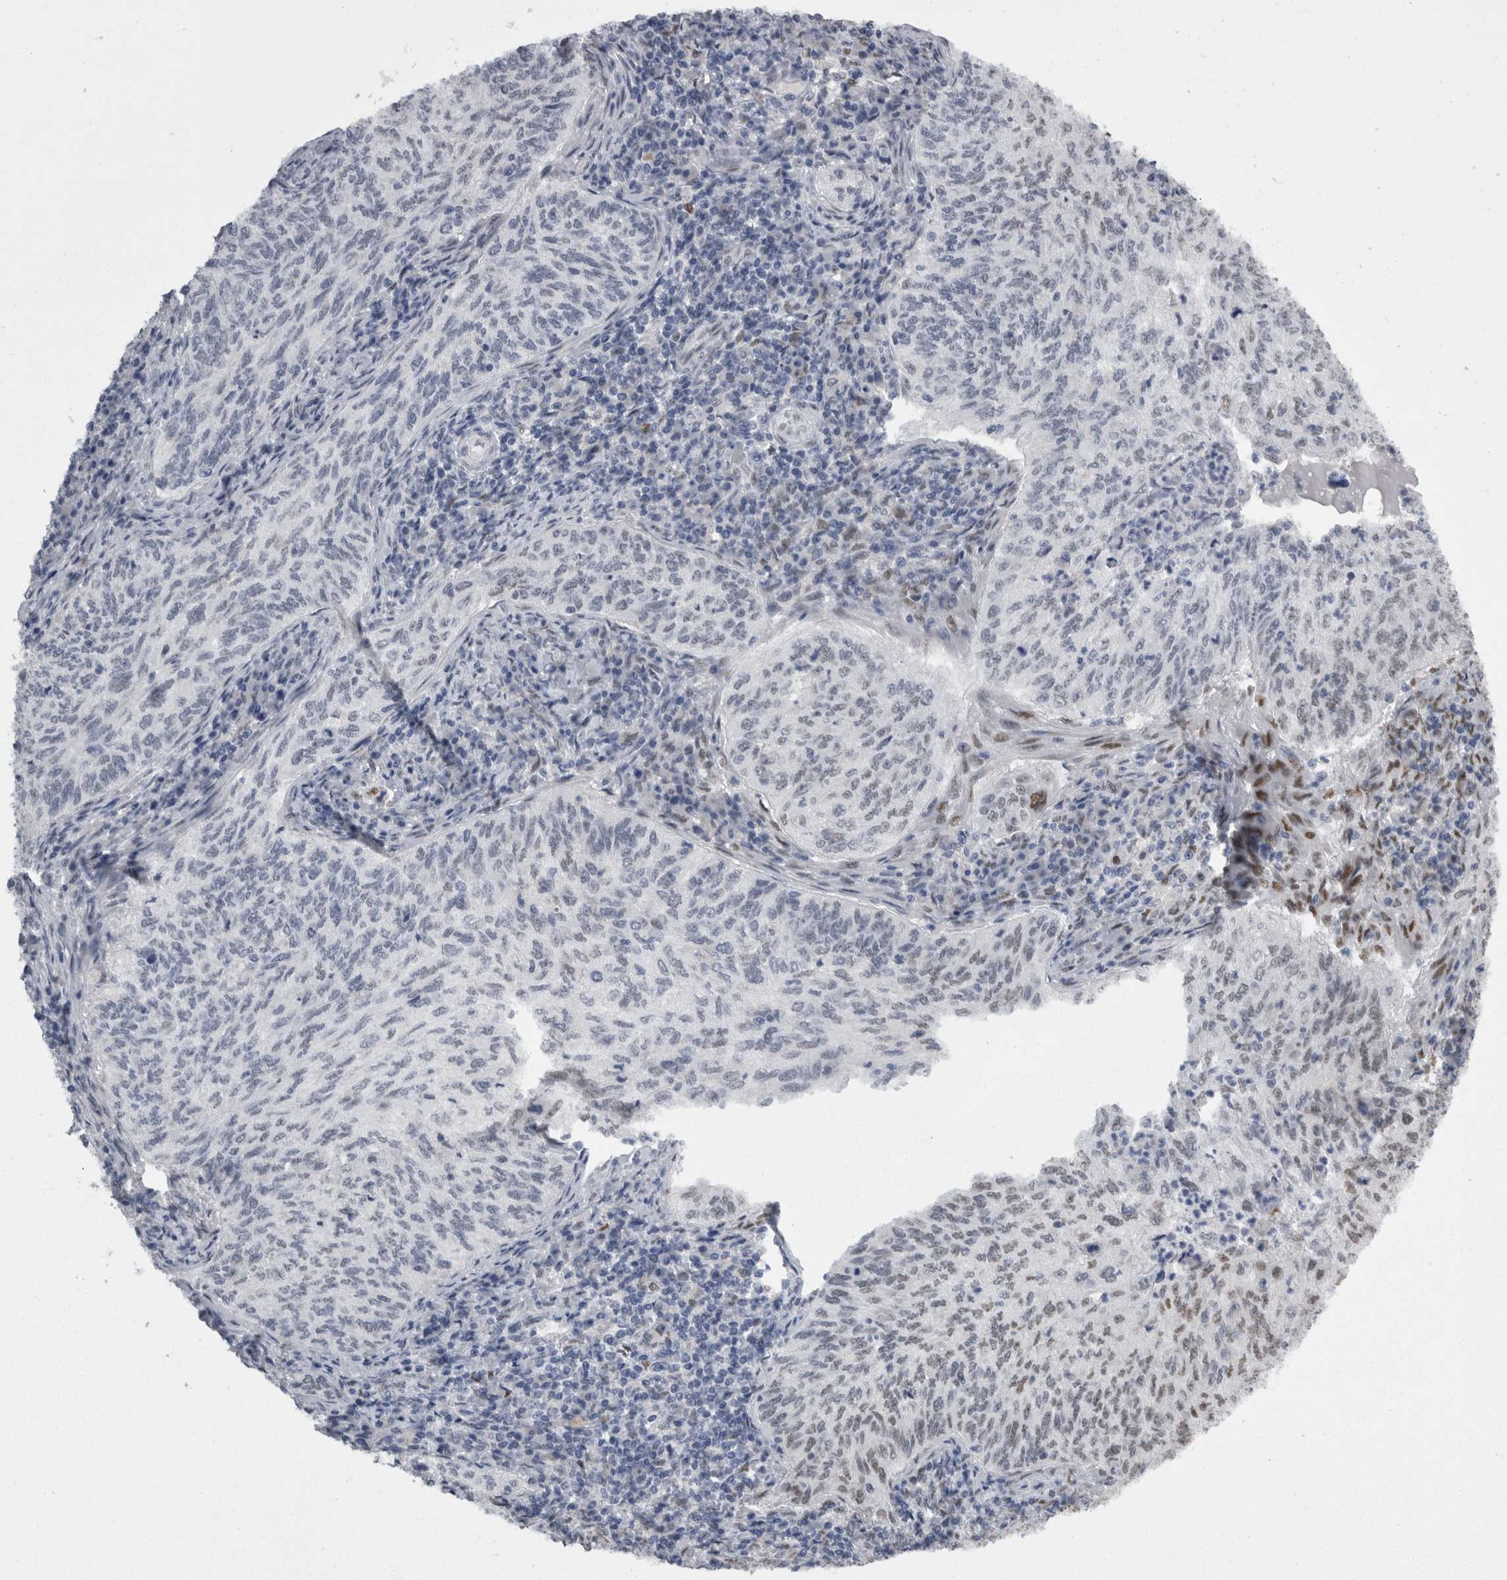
{"staining": {"intensity": "negative", "quantity": "none", "location": "none"}, "tissue": "cervical cancer", "cell_type": "Tumor cells", "image_type": "cancer", "snomed": [{"axis": "morphology", "description": "Squamous cell carcinoma, NOS"}, {"axis": "topography", "description": "Cervix"}], "caption": "Immunohistochemistry image of neoplastic tissue: cervical squamous cell carcinoma stained with DAB displays no significant protein staining in tumor cells.", "gene": "C1orf54", "patient": {"sex": "female", "age": 30}}